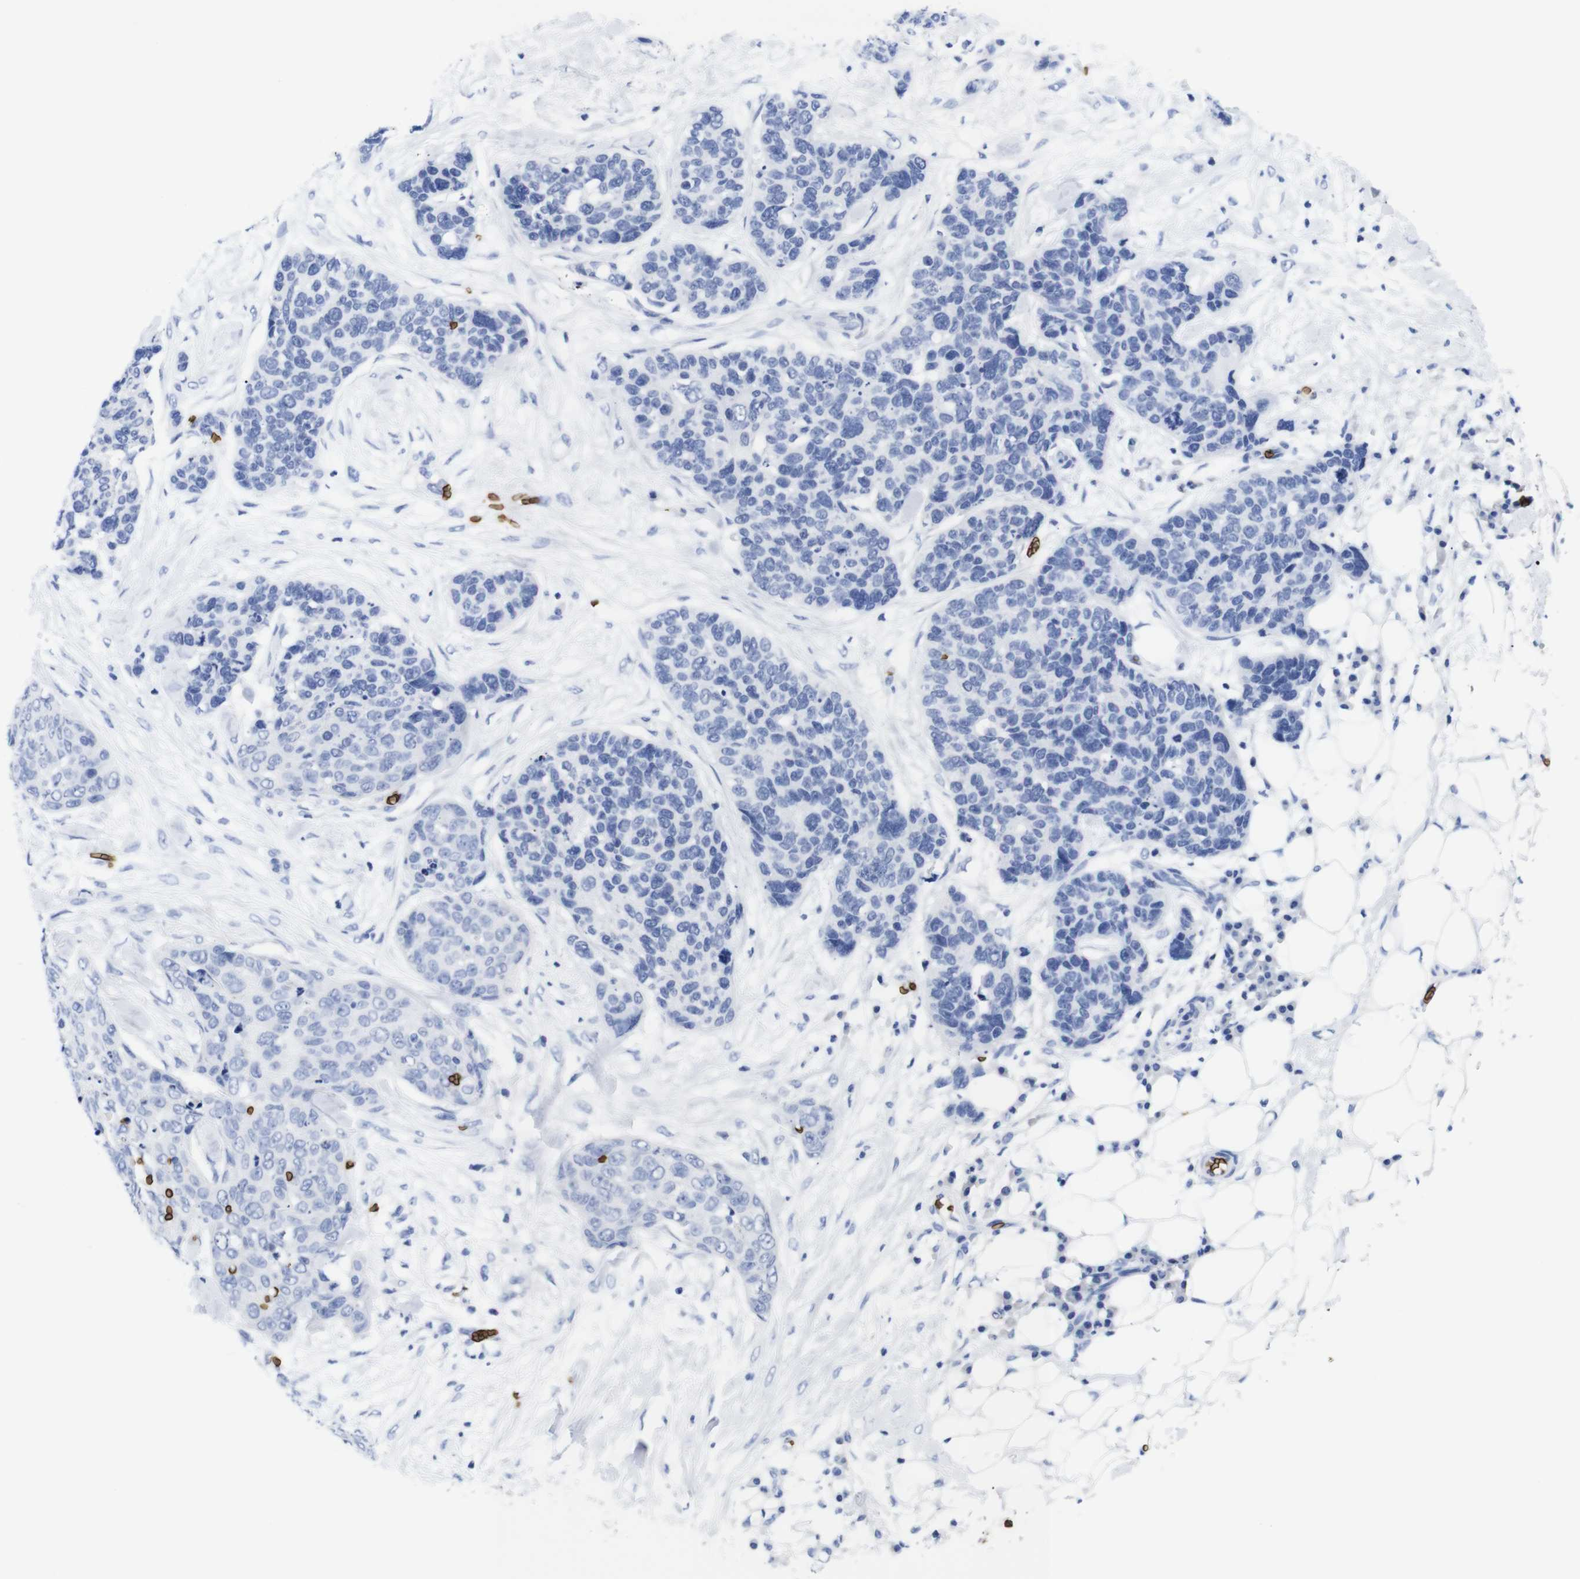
{"staining": {"intensity": "negative", "quantity": "none", "location": "none"}, "tissue": "skin cancer", "cell_type": "Tumor cells", "image_type": "cancer", "snomed": [{"axis": "morphology", "description": "Squamous cell carcinoma in situ, NOS"}, {"axis": "morphology", "description": "Squamous cell carcinoma, NOS"}, {"axis": "topography", "description": "Skin"}], "caption": "Immunohistochemistry of skin squamous cell carcinoma in situ exhibits no positivity in tumor cells. Brightfield microscopy of IHC stained with DAB (3,3'-diaminobenzidine) (brown) and hematoxylin (blue), captured at high magnification.", "gene": "S1PR2", "patient": {"sex": "male", "age": 93}}